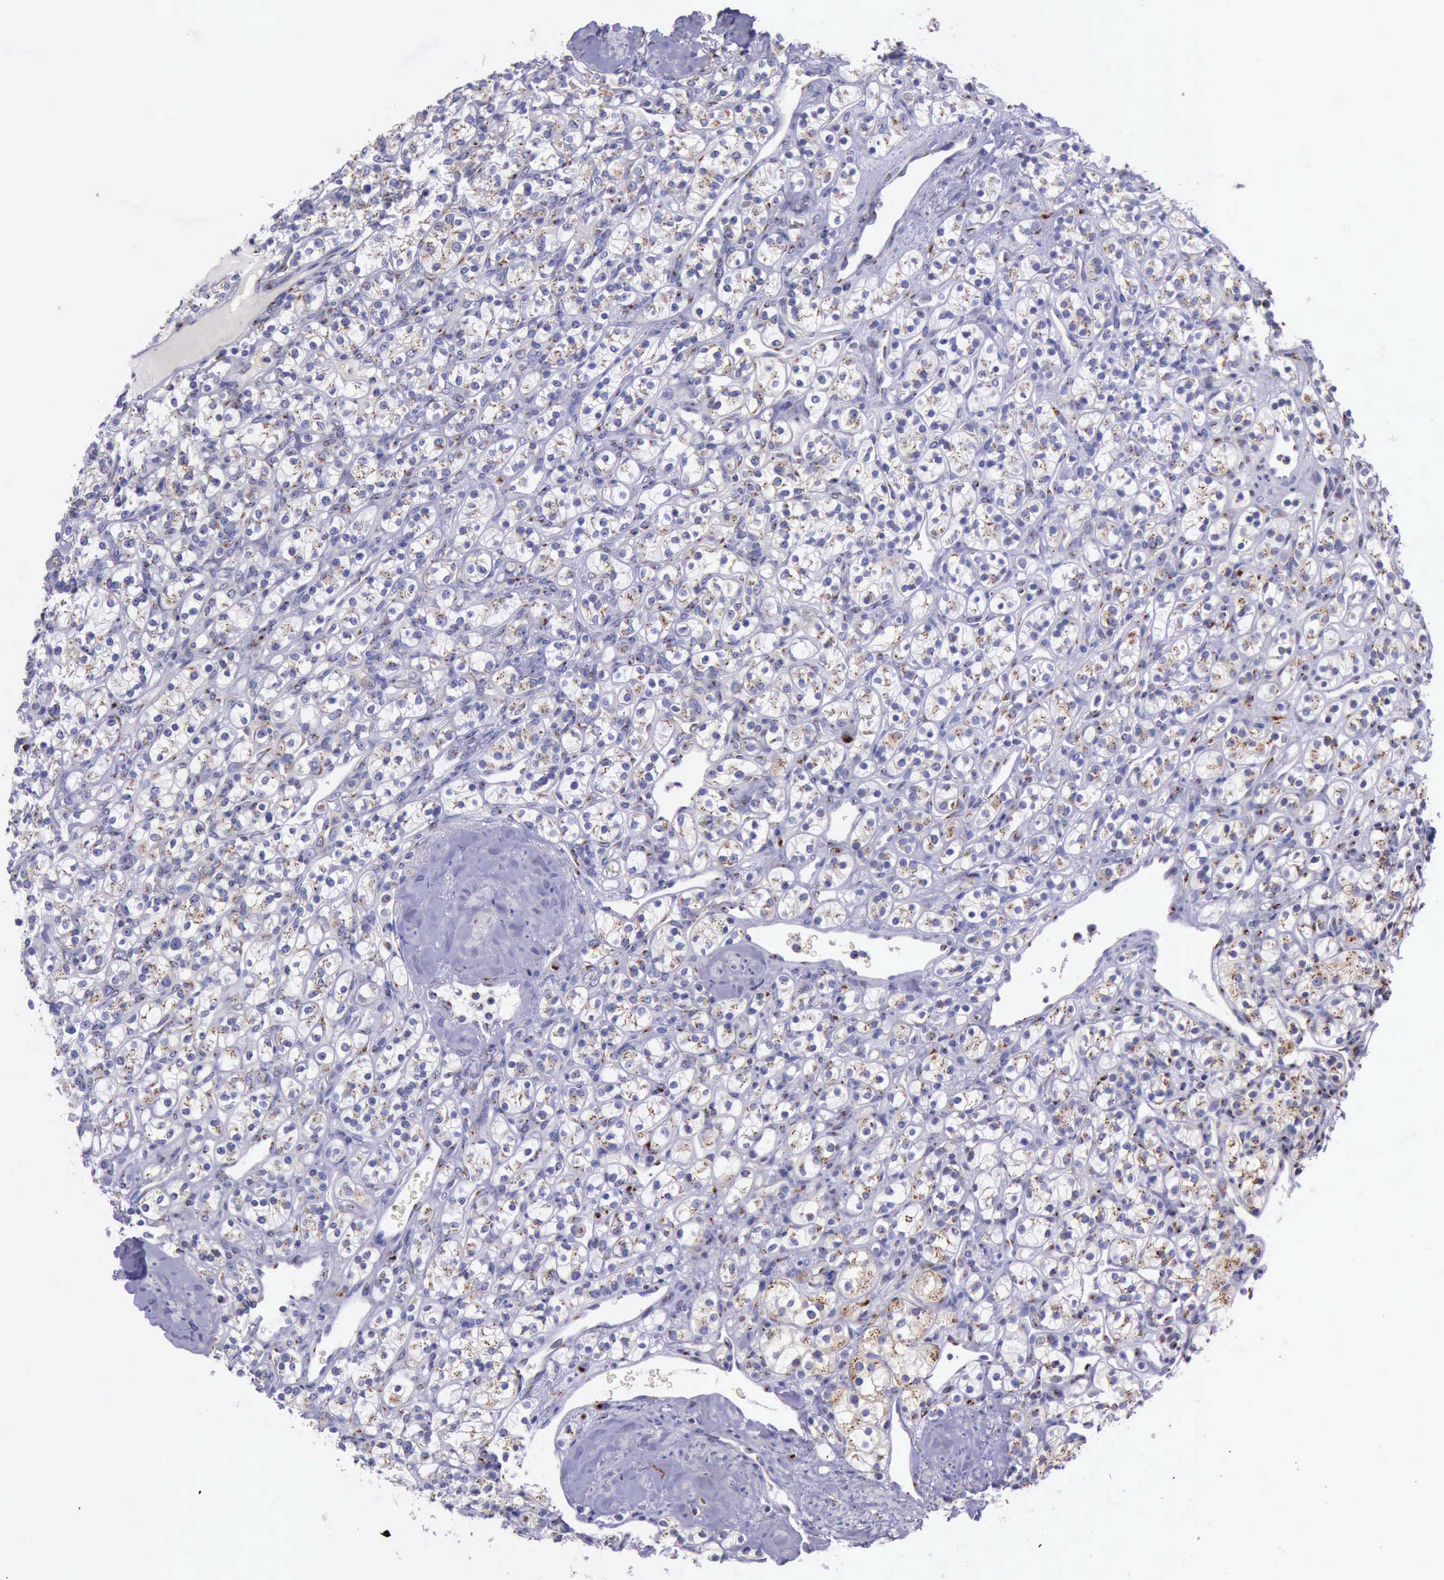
{"staining": {"intensity": "strong", "quantity": "25%-75%", "location": "cytoplasmic/membranous"}, "tissue": "renal cancer", "cell_type": "Tumor cells", "image_type": "cancer", "snomed": [{"axis": "morphology", "description": "Adenocarcinoma, NOS"}, {"axis": "topography", "description": "Kidney"}], "caption": "The micrograph displays immunohistochemical staining of renal cancer (adenocarcinoma). There is strong cytoplasmic/membranous staining is seen in approximately 25%-75% of tumor cells.", "gene": "GOLGA5", "patient": {"sex": "male", "age": 77}}